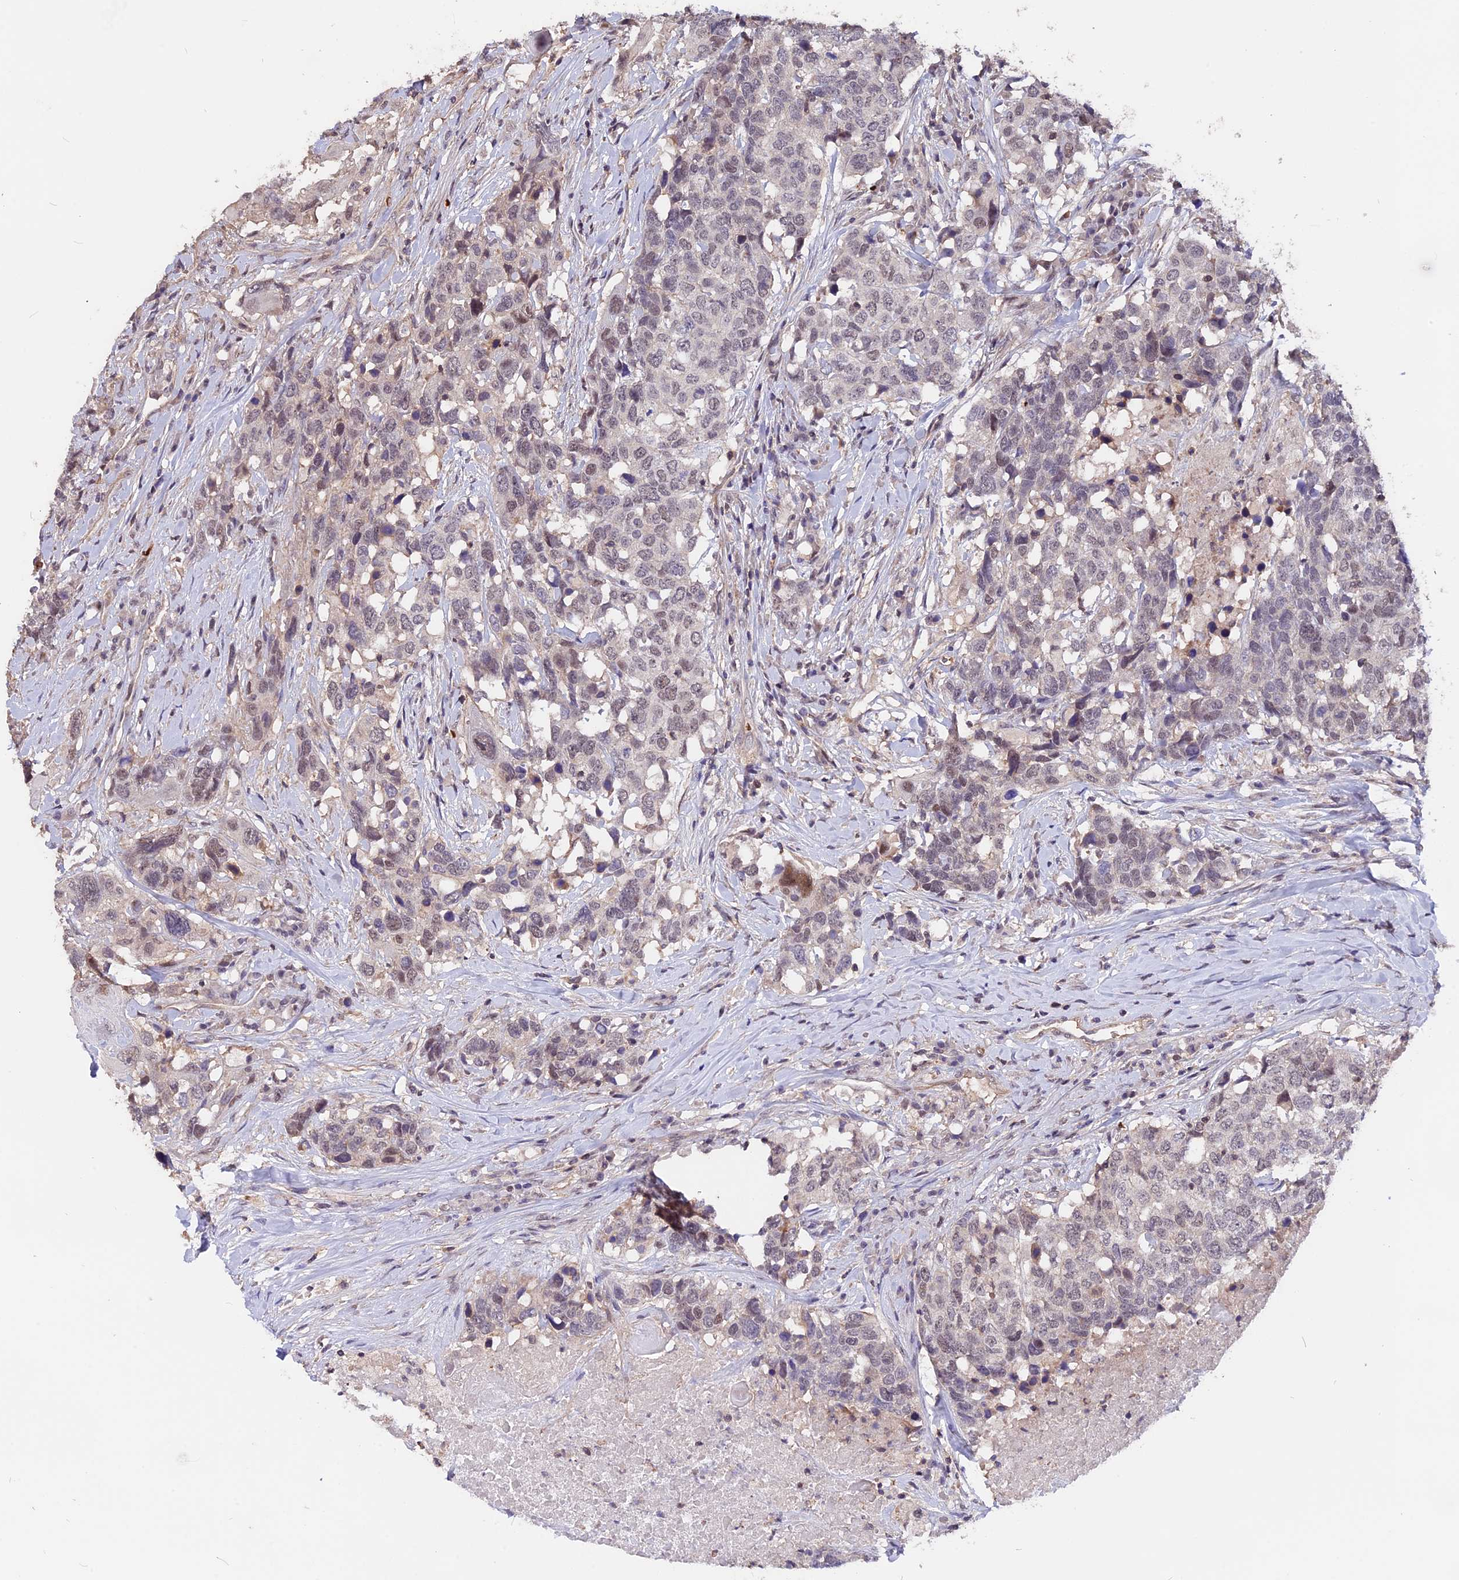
{"staining": {"intensity": "negative", "quantity": "none", "location": "none"}, "tissue": "head and neck cancer", "cell_type": "Tumor cells", "image_type": "cancer", "snomed": [{"axis": "morphology", "description": "Squamous cell carcinoma, NOS"}, {"axis": "topography", "description": "Head-Neck"}], "caption": "Human head and neck squamous cell carcinoma stained for a protein using immunohistochemistry demonstrates no expression in tumor cells.", "gene": "ZC3H10", "patient": {"sex": "male", "age": 66}}